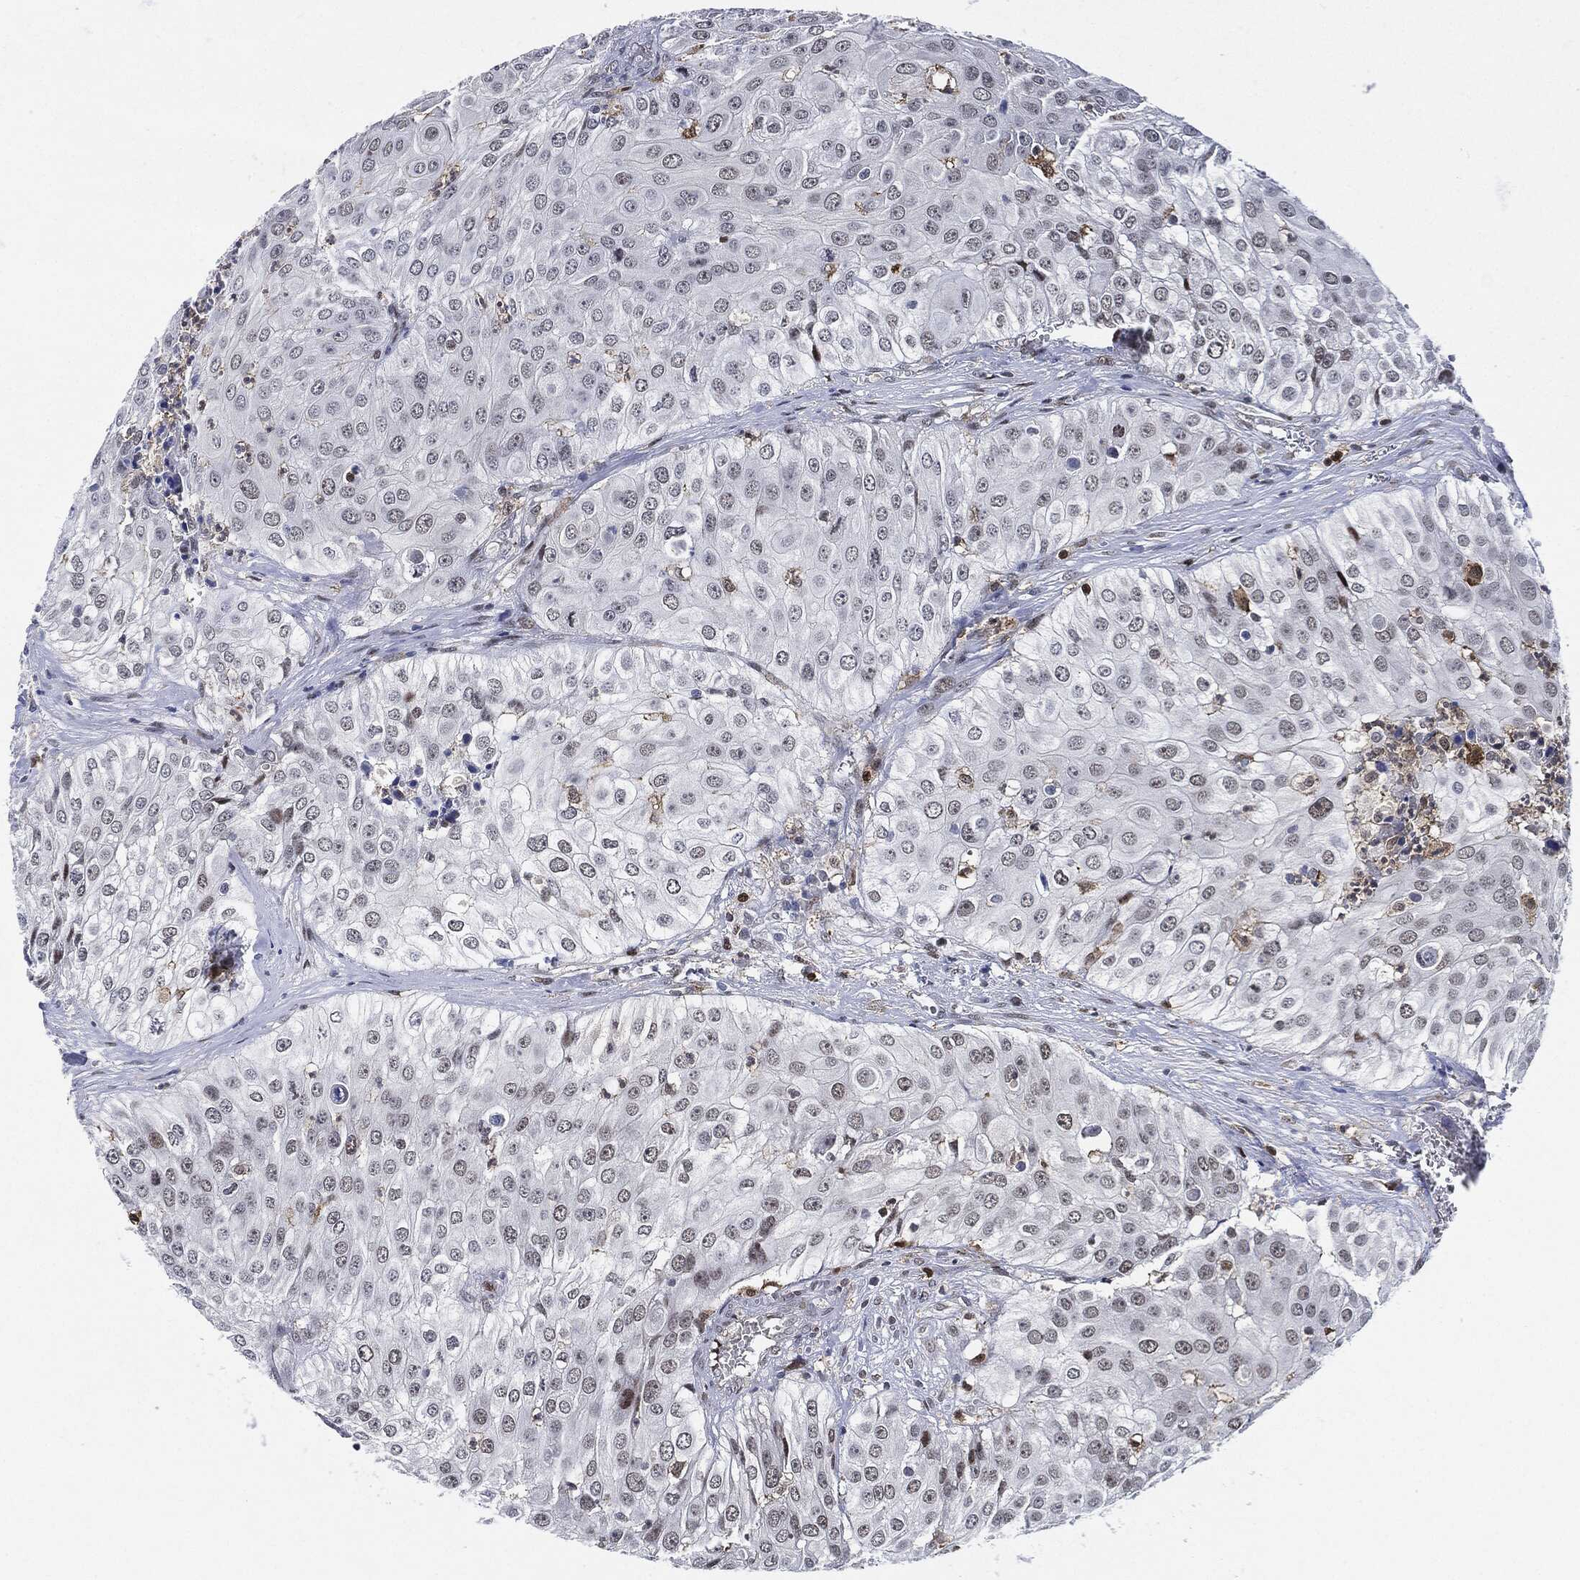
{"staining": {"intensity": "negative", "quantity": "none", "location": "none"}, "tissue": "urothelial cancer", "cell_type": "Tumor cells", "image_type": "cancer", "snomed": [{"axis": "morphology", "description": "Urothelial carcinoma, High grade"}, {"axis": "topography", "description": "Urinary bladder"}], "caption": "Urothelial cancer stained for a protein using immunohistochemistry shows no expression tumor cells.", "gene": "NANOS3", "patient": {"sex": "female", "age": 79}}